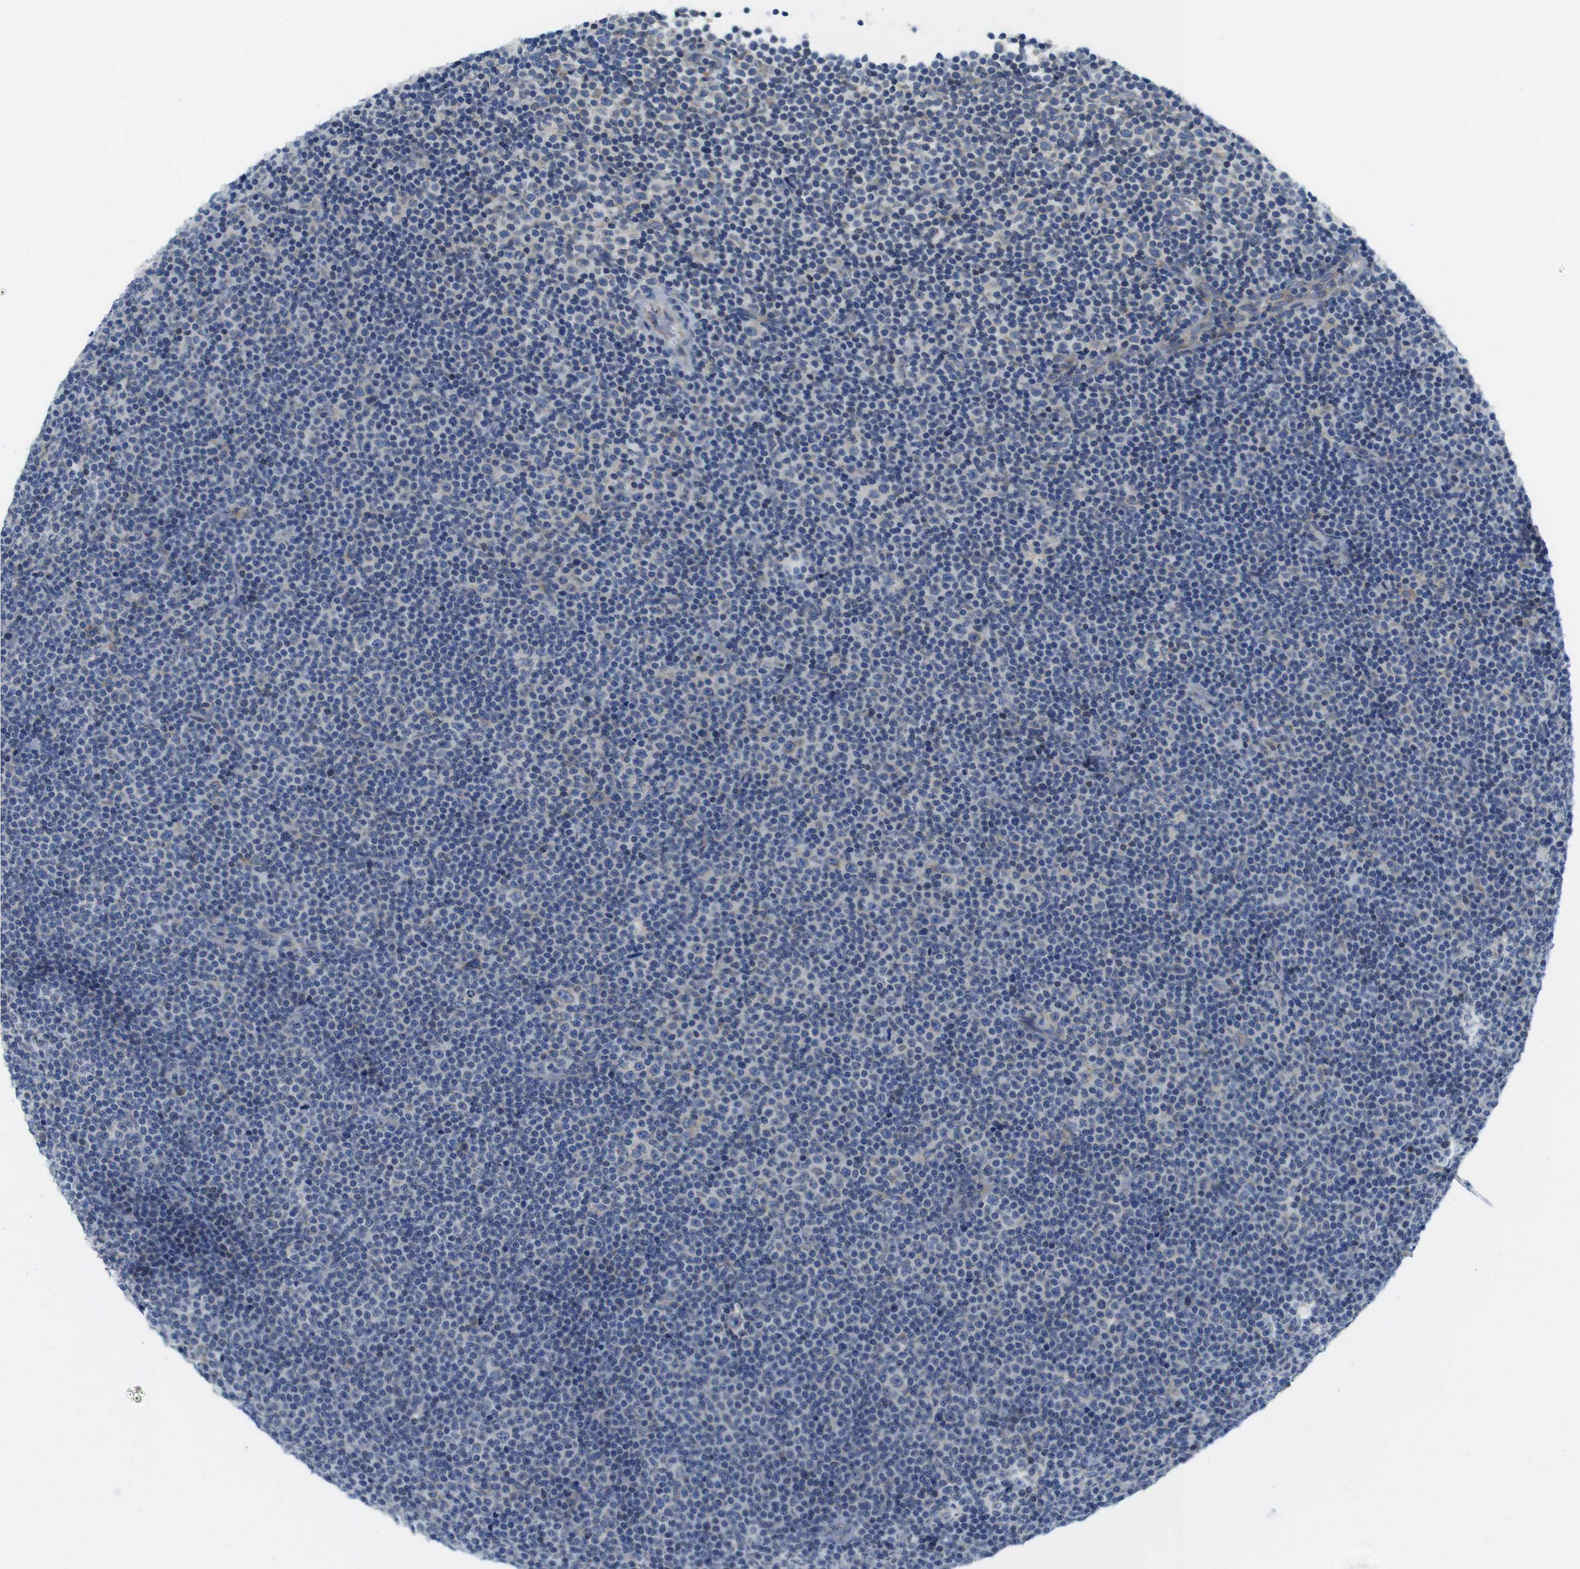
{"staining": {"intensity": "weak", "quantity": "25%-75%", "location": "cytoplasmic/membranous"}, "tissue": "lymphoma", "cell_type": "Tumor cells", "image_type": "cancer", "snomed": [{"axis": "morphology", "description": "Malignant lymphoma, non-Hodgkin's type, Low grade"}, {"axis": "topography", "description": "Lymph node"}], "caption": "Human low-grade malignant lymphoma, non-Hodgkin's type stained with a brown dye displays weak cytoplasmic/membranous positive staining in about 25%-75% of tumor cells.", "gene": "CLPTM1L", "patient": {"sex": "female", "age": 67}}